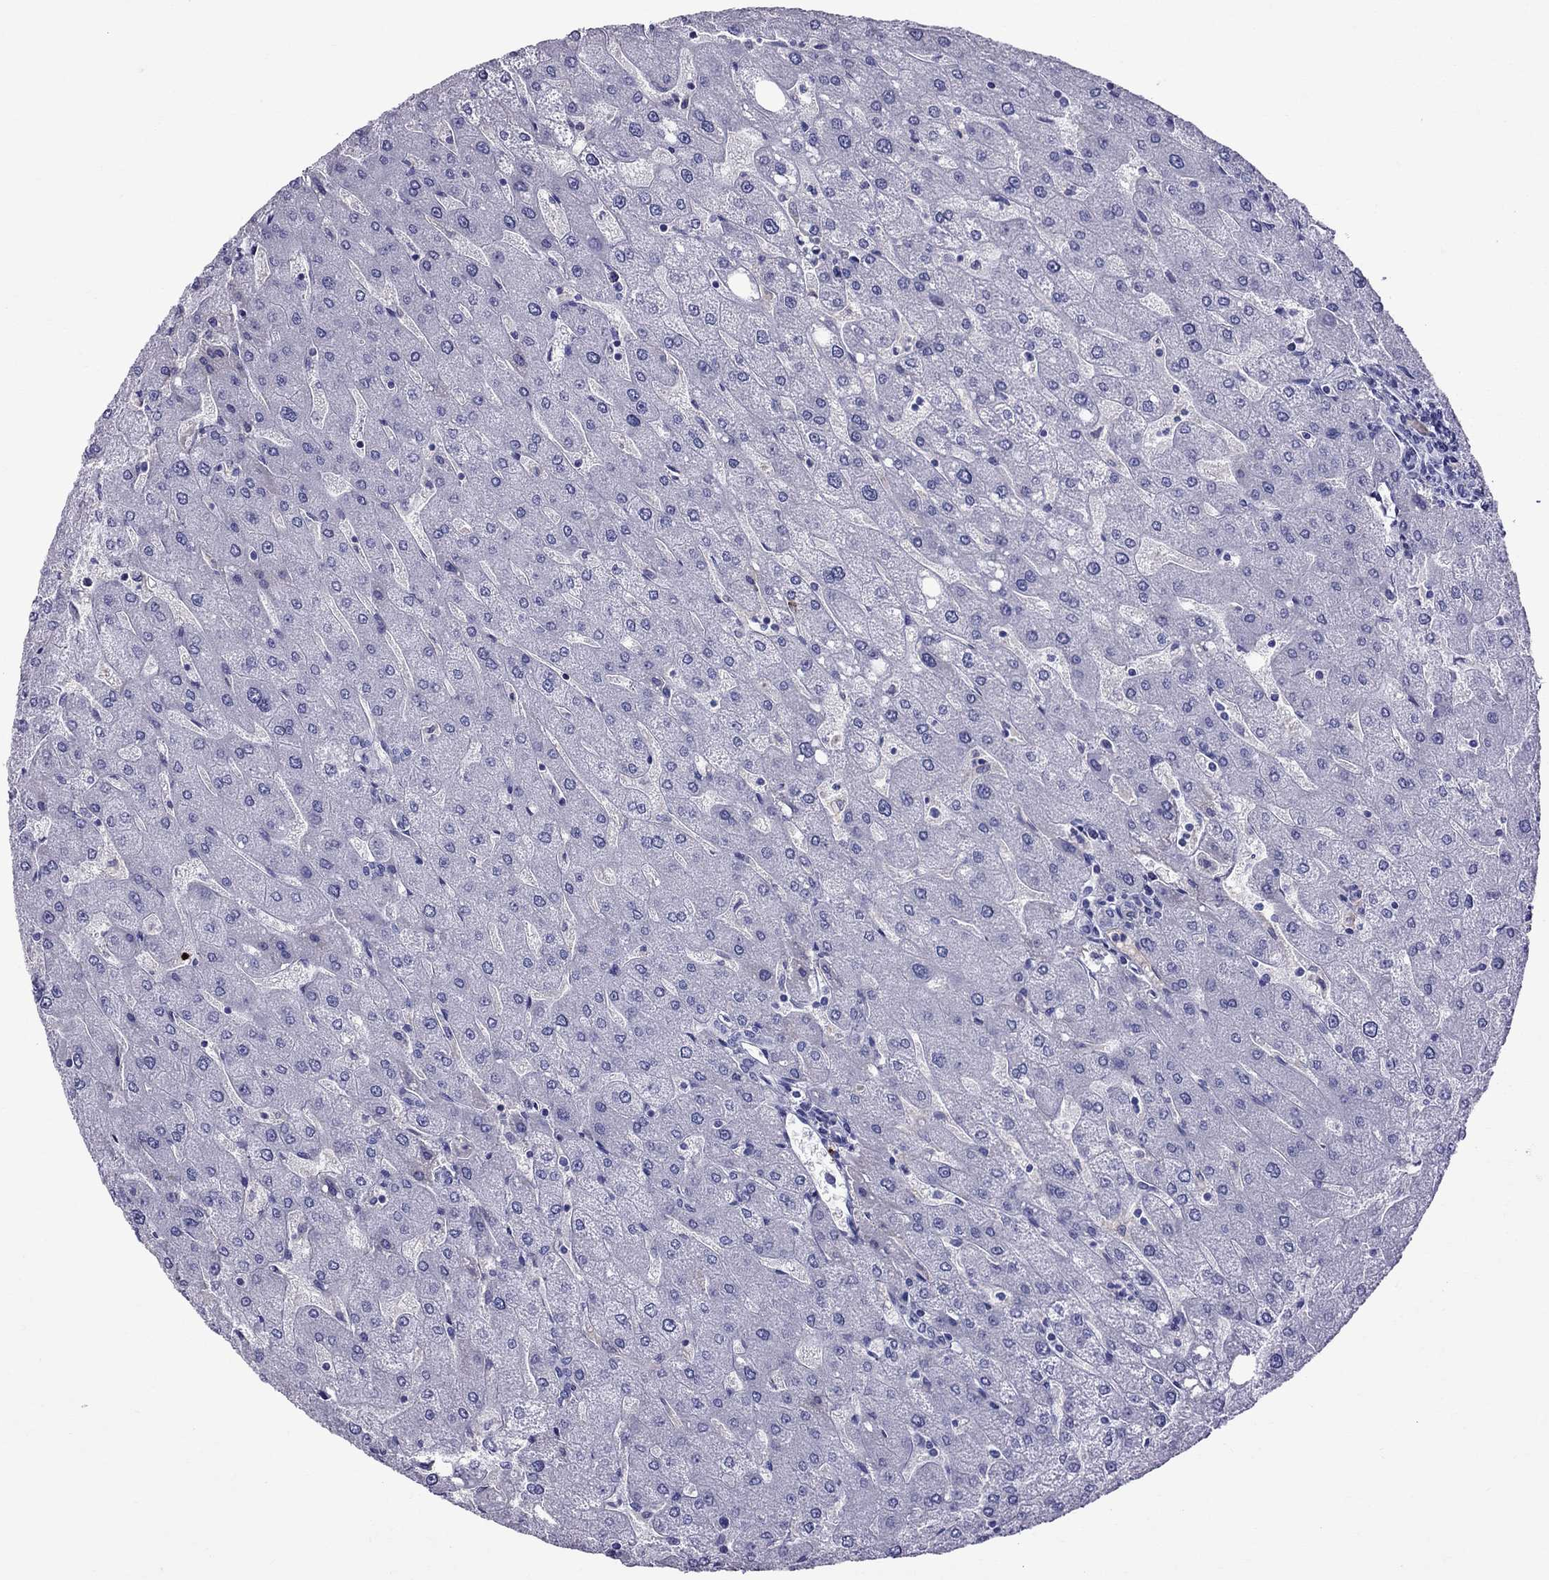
{"staining": {"intensity": "negative", "quantity": "none", "location": "none"}, "tissue": "liver", "cell_type": "Cholangiocytes", "image_type": "normal", "snomed": [{"axis": "morphology", "description": "Normal tissue, NOS"}, {"axis": "topography", "description": "Liver"}], "caption": "DAB (3,3'-diaminobenzidine) immunohistochemical staining of benign liver shows no significant staining in cholangiocytes. The staining is performed using DAB brown chromogen with nuclei counter-stained in using hematoxylin.", "gene": "SCART1", "patient": {"sex": "male", "age": 67}}